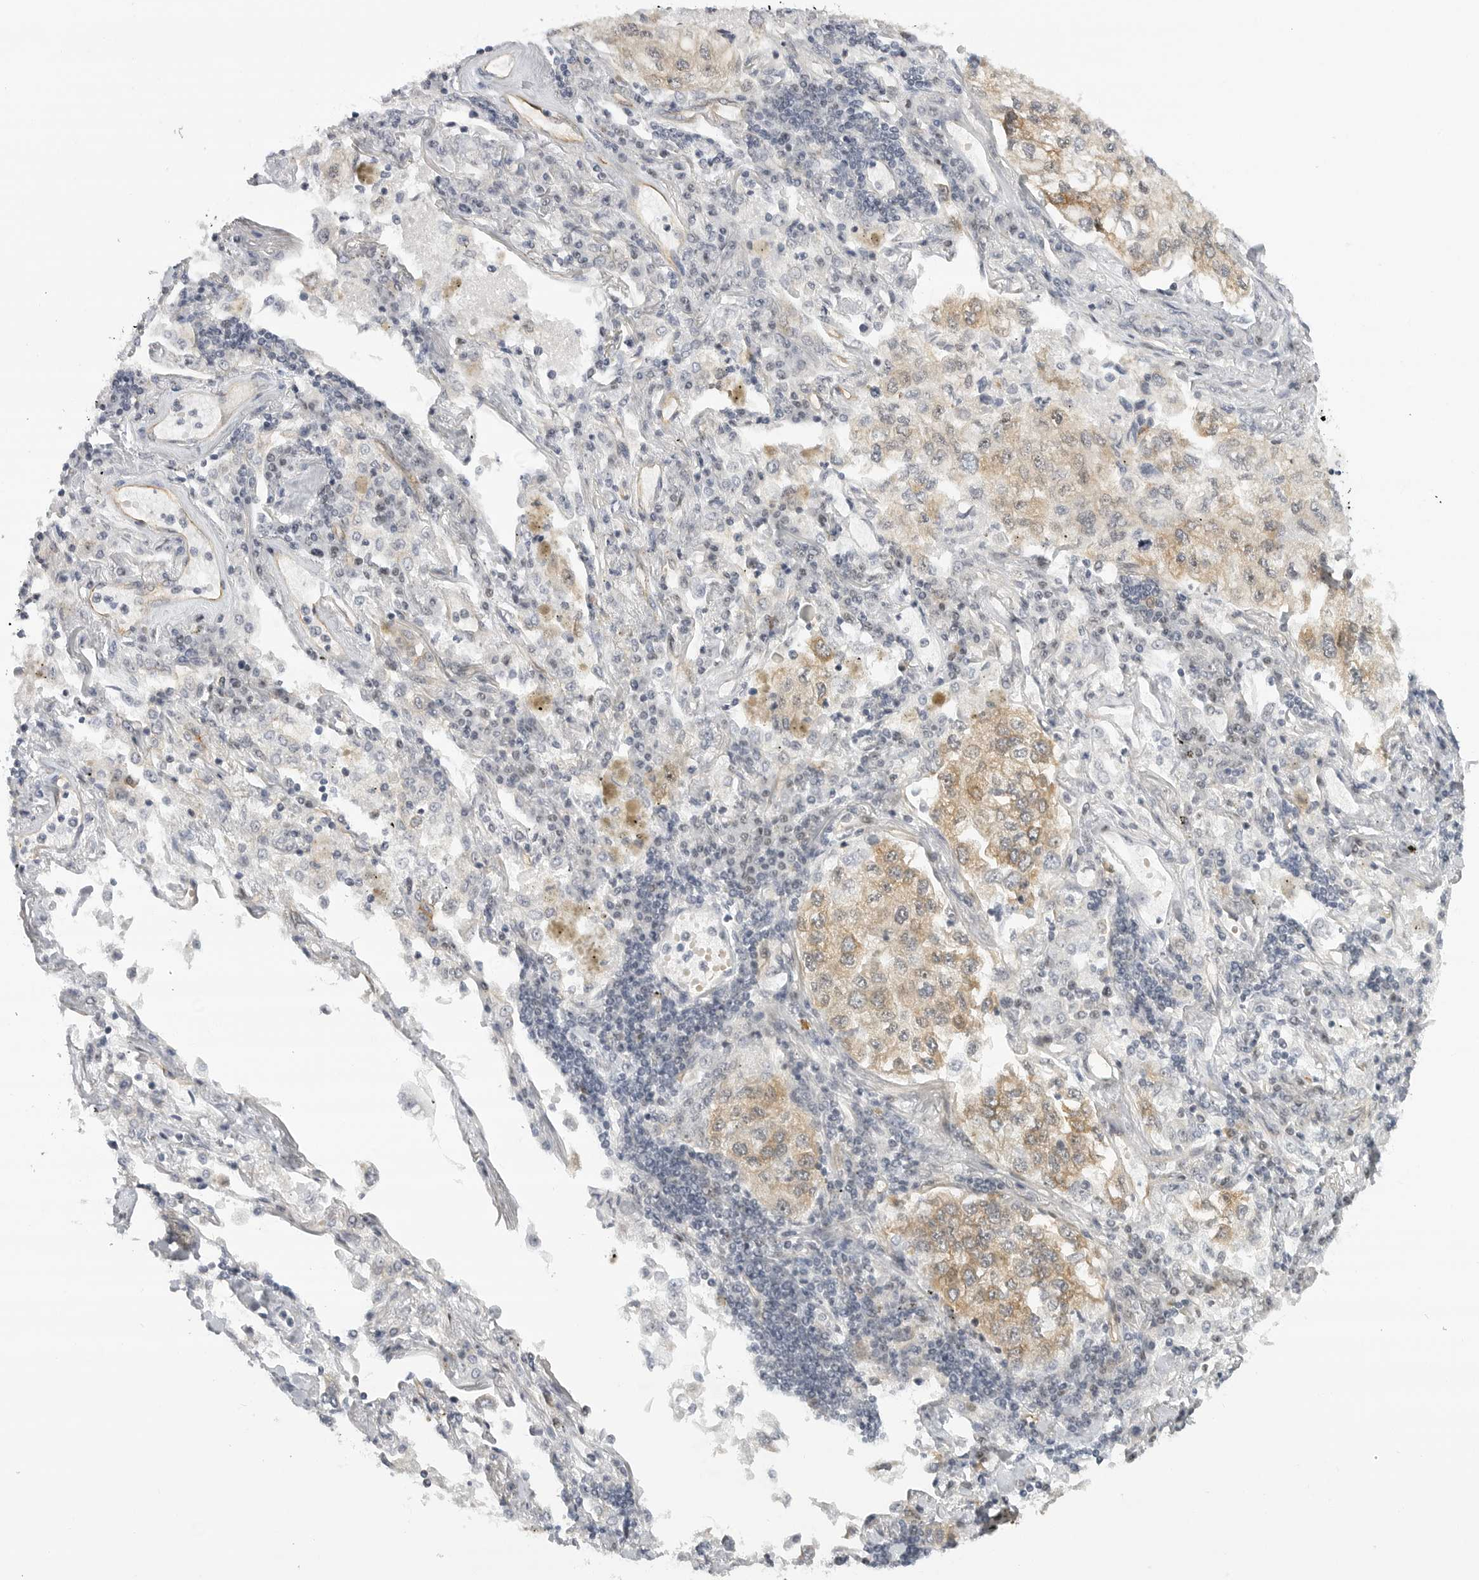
{"staining": {"intensity": "weak", "quantity": ">75%", "location": "cytoplasmic/membranous"}, "tissue": "lung cancer", "cell_type": "Tumor cells", "image_type": "cancer", "snomed": [{"axis": "morphology", "description": "Adenocarcinoma, NOS"}, {"axis": "topography", "description": "Lung"}], "caption": "A micrograph of lung cancer stained for a protein shows weak cytoplasmic/membranous brown staining in tumor cells.", "gene": "CEP295NL", "patient": {"sex": "male", "age": 63}}